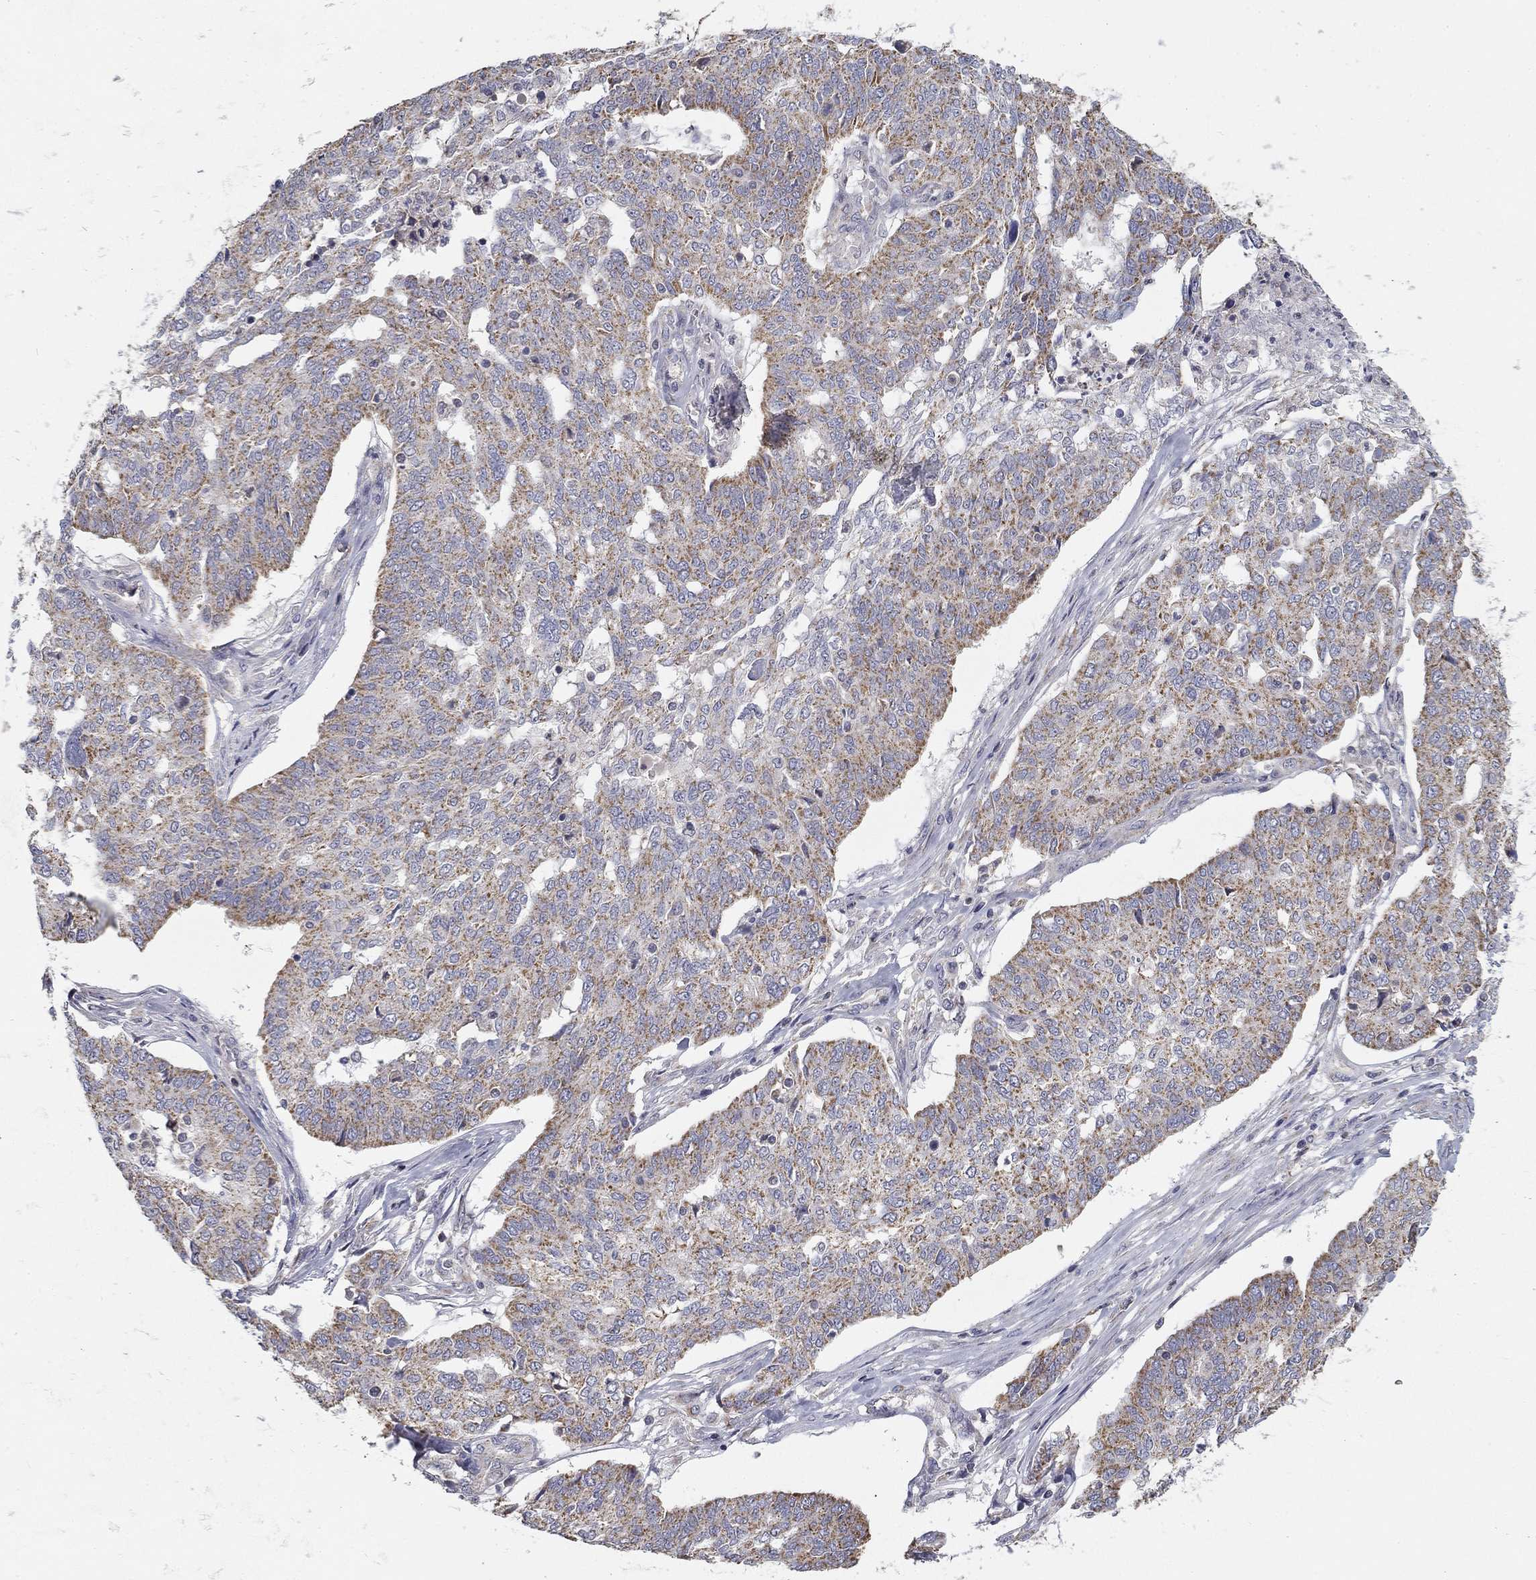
{"staining": {"intensity": "weak", "quantity": "25%-75%", "location": "cytoplasmic/membranous"}, "tissue": "ovarian cancer", "cell_type": "Tumor cells", "image_type": "cancer", "snomed": [{"axis": "morphology", "description": "Cystadenocarcinoma, serous, NOS"}, {"axis": "topography", "description": "Ovary"}], "caption": "Immunohistochemical staining of human ovarian cancer shows low levels of weak cytoplasmic/membranous protein positivity in approximately 25%-75% of tumor cells.", "gene": "SLC2A9", "patient": {"sex": "female", "age": 67}}